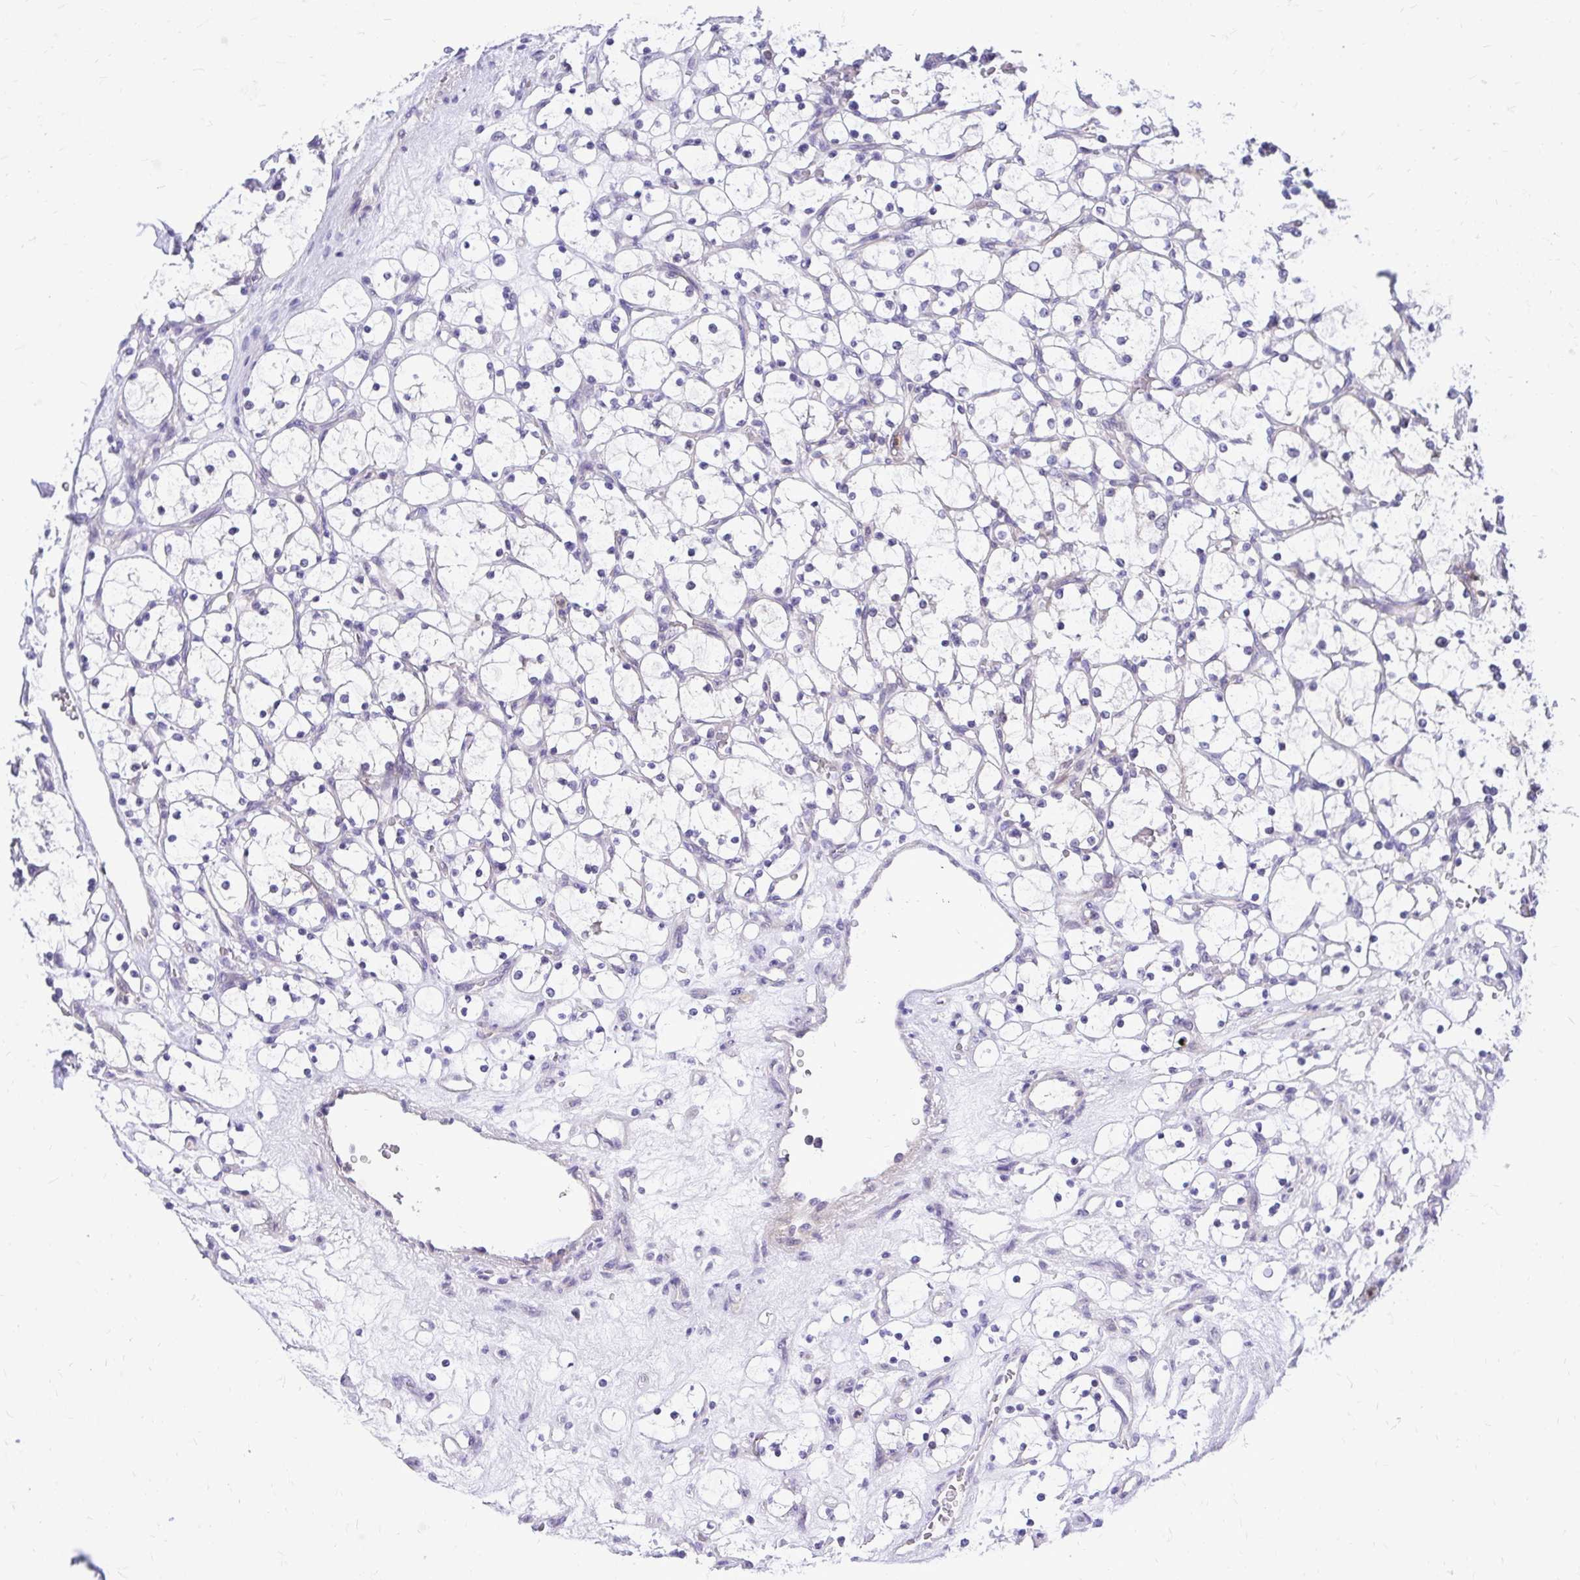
{"staining": {"intensity": "negative", "quantity": "none", "location": "none"}, "tissue": "renal cancer", "cell_type": "Tumor cells", "image_type": "cancer", "snomed": [{"axis": "morphology", "description": "Adenocarcinoma, NOS"}, {"axis": "topography", "description": "Kidney"}], "caption": "A micrograph of human renal cancer is negative for staining in tumor cells.", "gene": "ZSWIM9", "patient": {"sex": "female", "age": 69}}